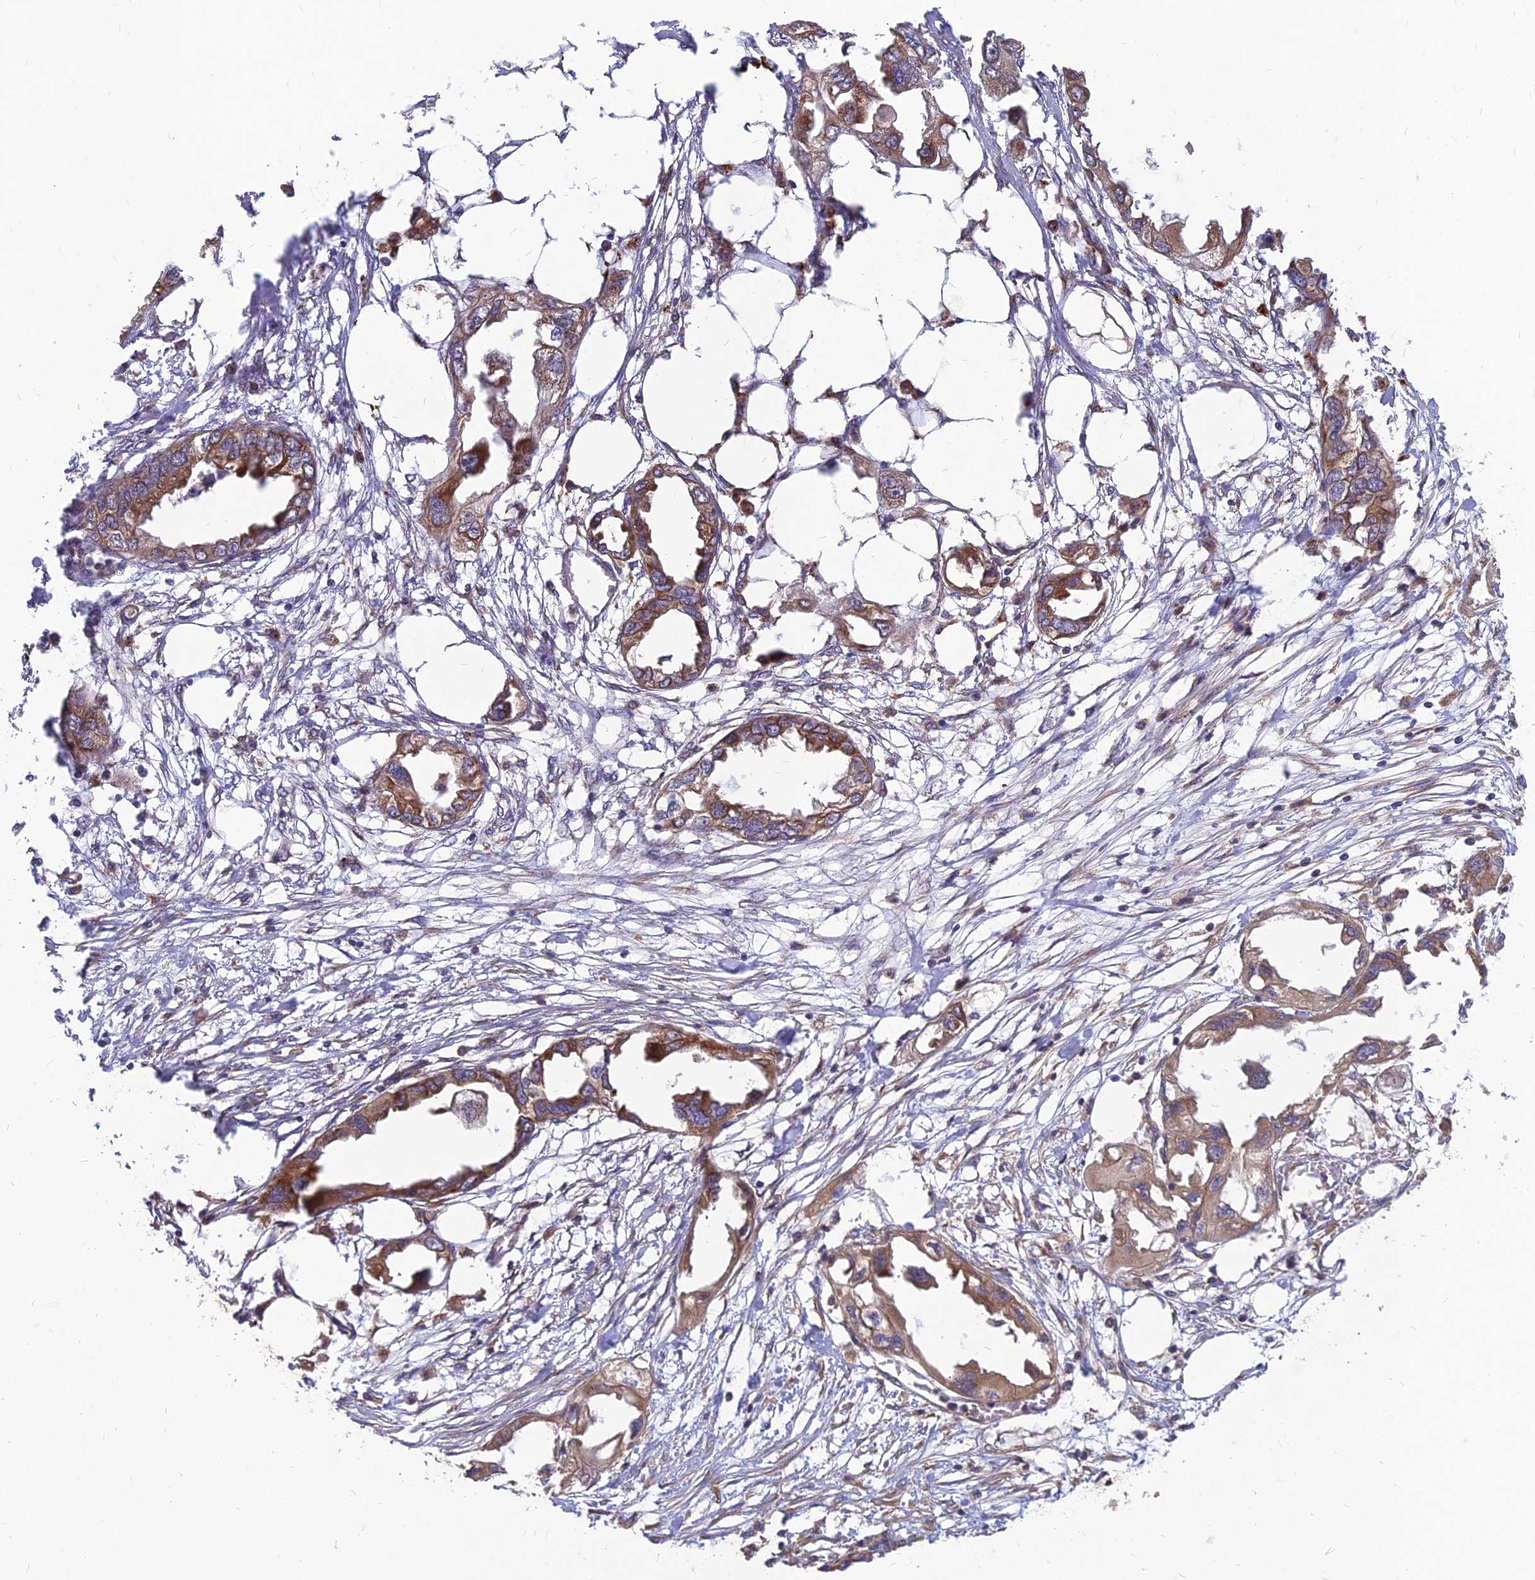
{"staining": {"intensity": "moderate", "quantity": ">75%", "location": "cytoplasmic/membranous"}, "tissue": "endometrial cancer", "cell_type": "Tumor cells", "image_type": "cancer", "snomed": [{"axis": "morphology", "description": "Adenocarcinoma, NOS"}, {"axis": "morphology", "description": "Adenocarcinoma, metastatic, NOS"}, {"axis": "topography", "description": "Adipose tissue"}, {"axis": "topography", "description": "Endometrium"}], "caption": "High-power microscopy captured an immunohistochemistry (IHC) micrograph of endometrial adenocarcinoma, revealing moderate cytoplasmic/membranous staining in about >75% of tumor cells.", "gene": "RELCH", "patient": {"sex": "female", "age": 67}}